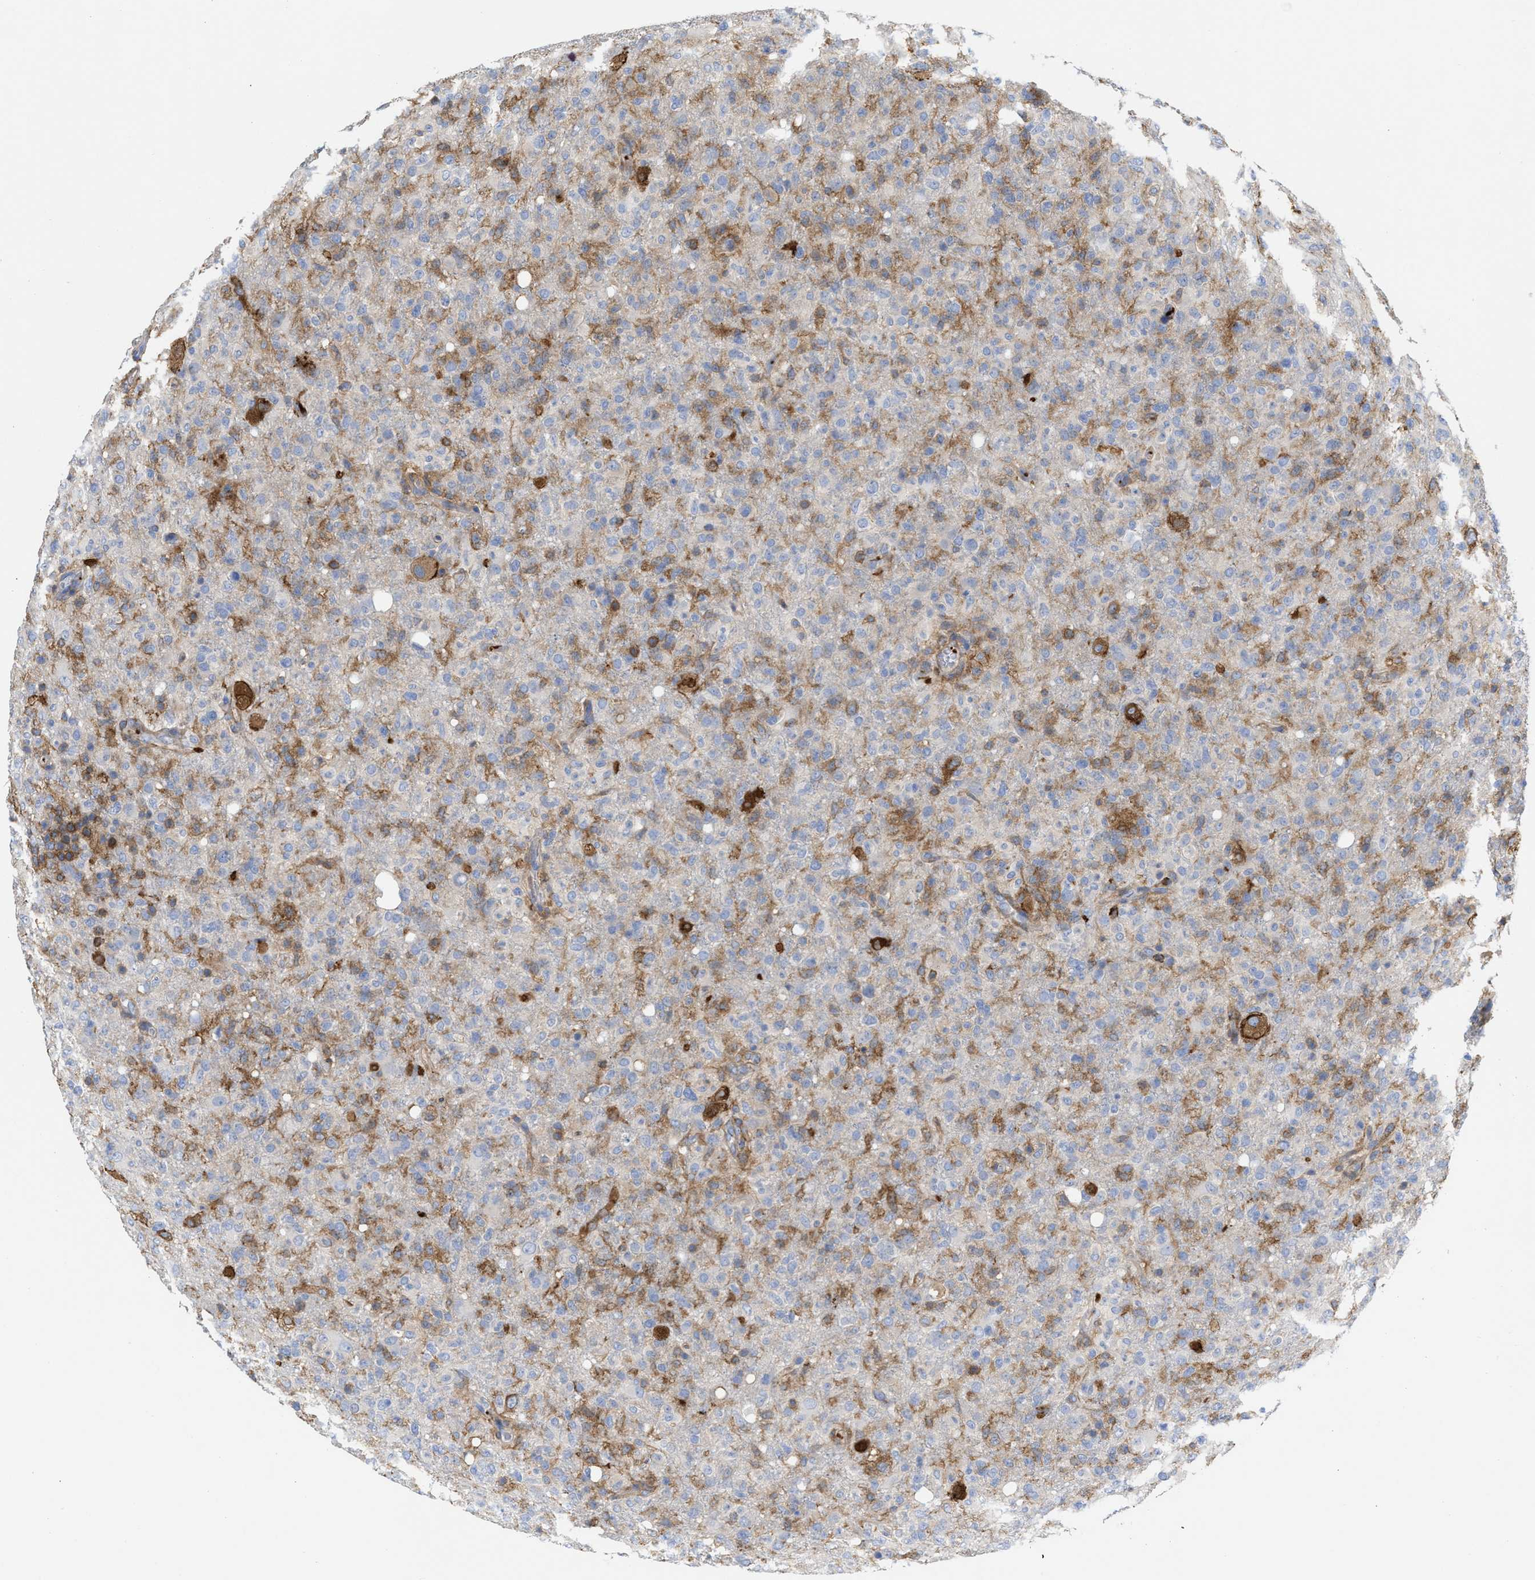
{"staining": {"intensity": "moderate", "quantity": "25%-75%", "location": "cytoplasmic/membranous"}, "tissue": "glioma", "cell_type": "Tumor cells", "image_type": "cancer", "snomed": [{"axis": "morphology", "description": "Glioma, malignant, High grade"}, {"axis": "topography", "description": "Brain"}], "caption": "IHC staining of malignant high-grade glioma, which shows medium levels of moderate cytoplasmic/membranous expression in about 25%-75% of tumor cells indicating moderate cytoplasmic/membranous protein expression. The staining was performed using DAB (3,3'-diaminobenzidine) (brown) for protein detection and nuclei were counterstained in hematoxylin (blue).", "gene": "HS3ST5", "patient": {"sex": "female", "age": 57}}